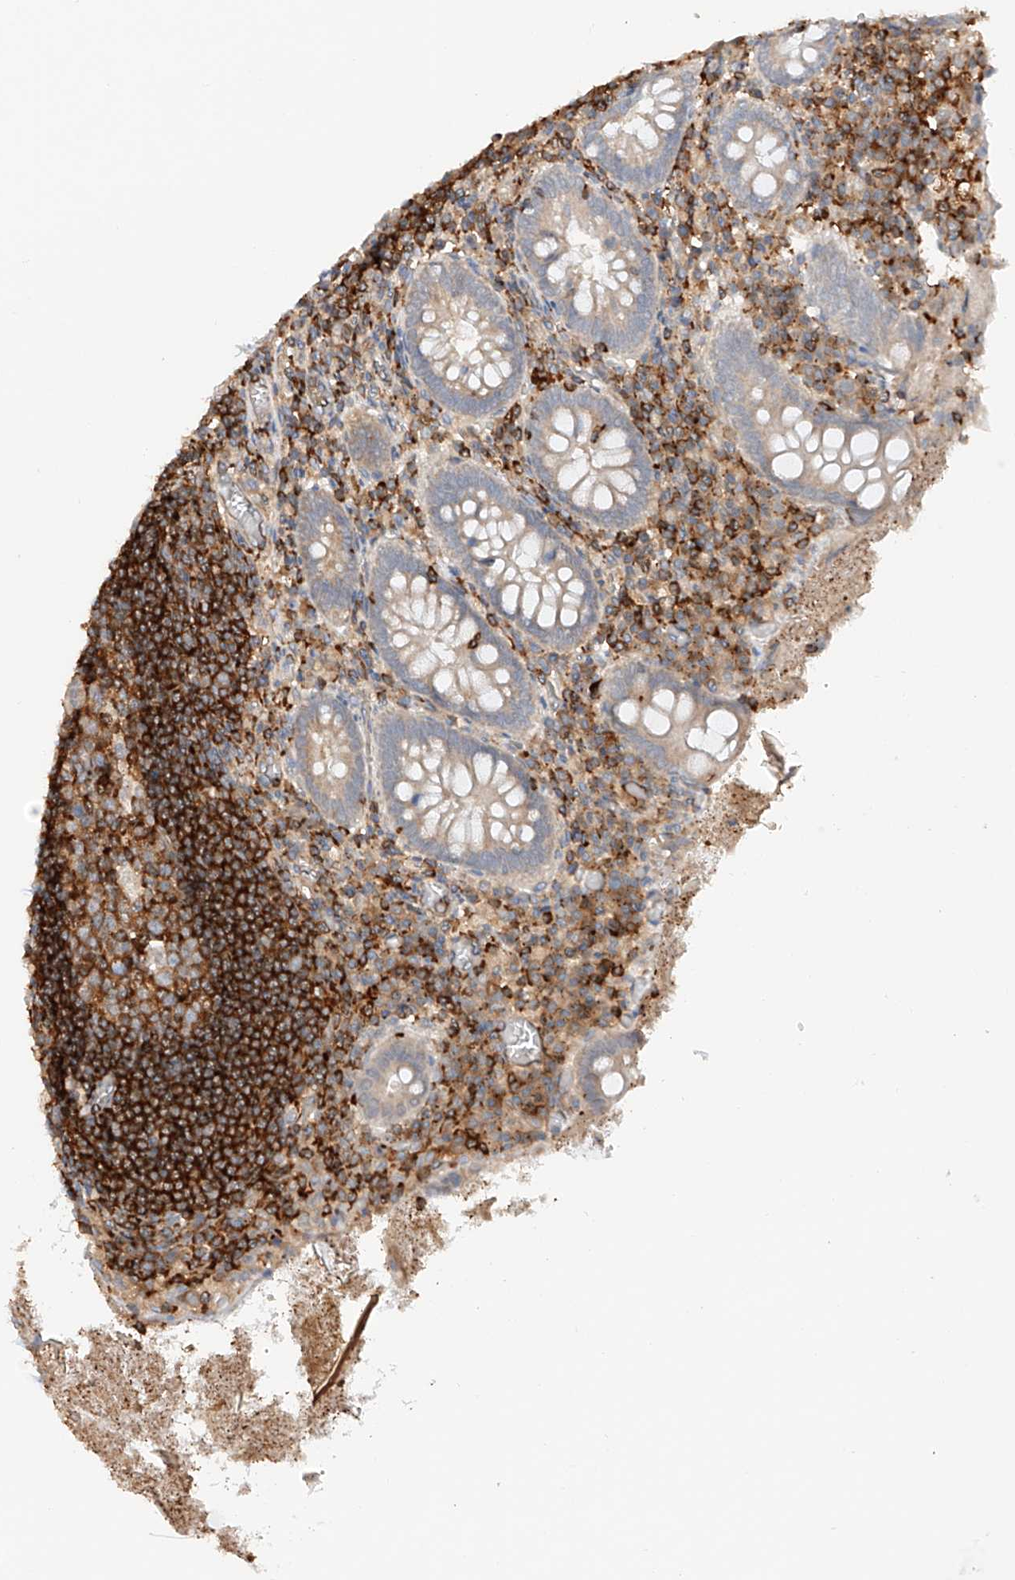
{"staining": {"intensity": "weak", "quantity": ">75%", "location": "cytoplasmic/membranous"}, "tissue": "appendix", "cell_type": "Glandular cells", "image_type": "normal", "snomed": [{"axis": "morphology", "description": "Normal tissue, NOS"}, {"axis": "topography", "description": "Appendix"}], "caption": "A photomicrograph of human appendix stained for a protein exhibits weak cytoplasmic/membranous brown staining in glandular cells. (DAB IHC, brown staining for protein, blue staining for nuclei).", "gene": "MFN2", "patient": {"sex": "female", "age": 17}}